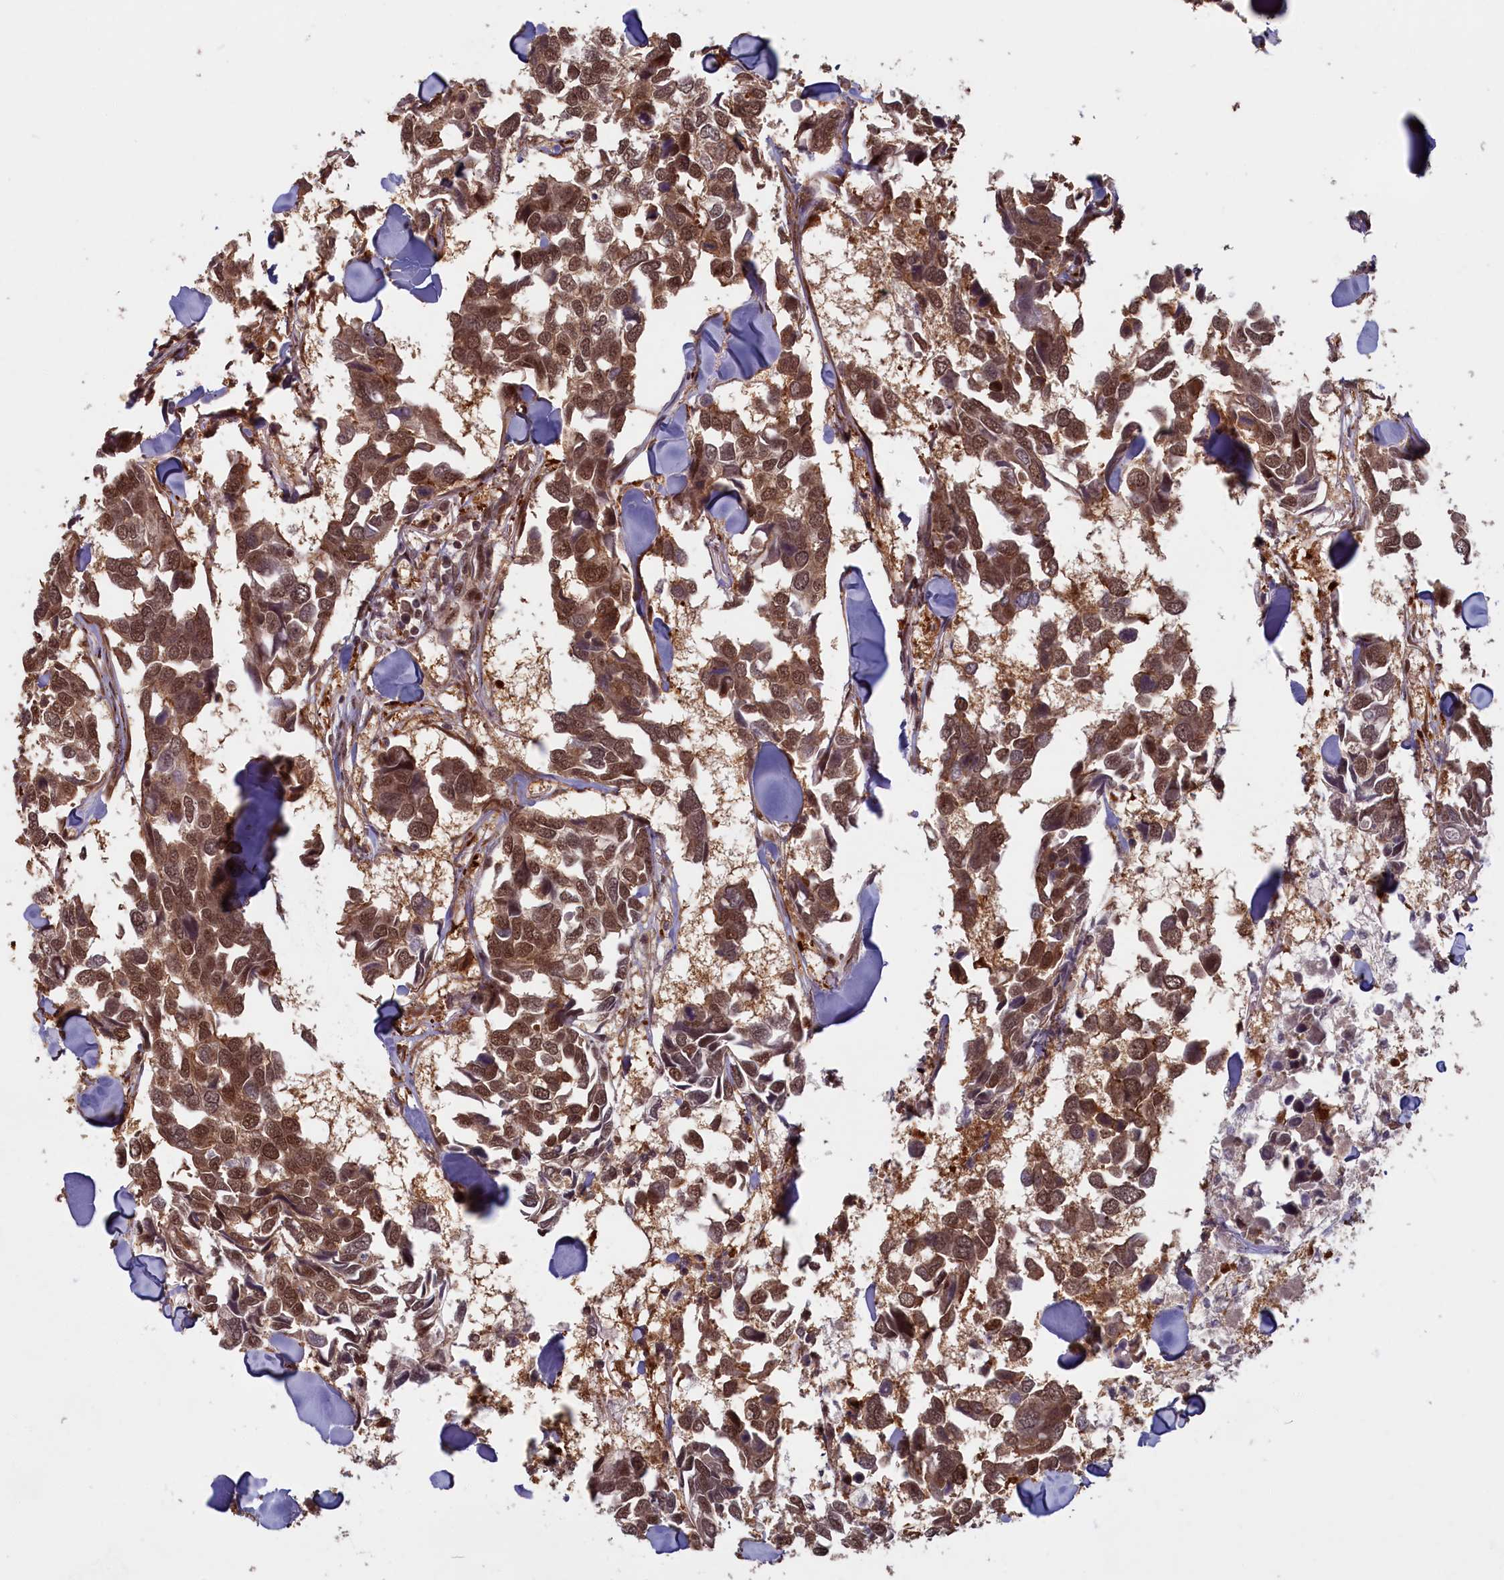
{"staining": {"intensity": "moderate", "quantity": ">75%", "location": "cytoplasmic/membranous,nuclear"}, "tissue": "breast cancer", "cell_type": "Tumor cells", "image_type": "cancer", "snomed": [{"axis": "morphology", "description": "Duct carcinoma"}, {"axis": "topography", "description": "Breast"}], "caption": "Approximately >75% of tumor cells in human breast intraductal carcinoma reveal moderate cytoplasmic/membranous and nuclear protein staining as visualized by brown immunohistochemical staining.", "gene": "HIF3A", "patient": {"sex": "female", "age": 83}}